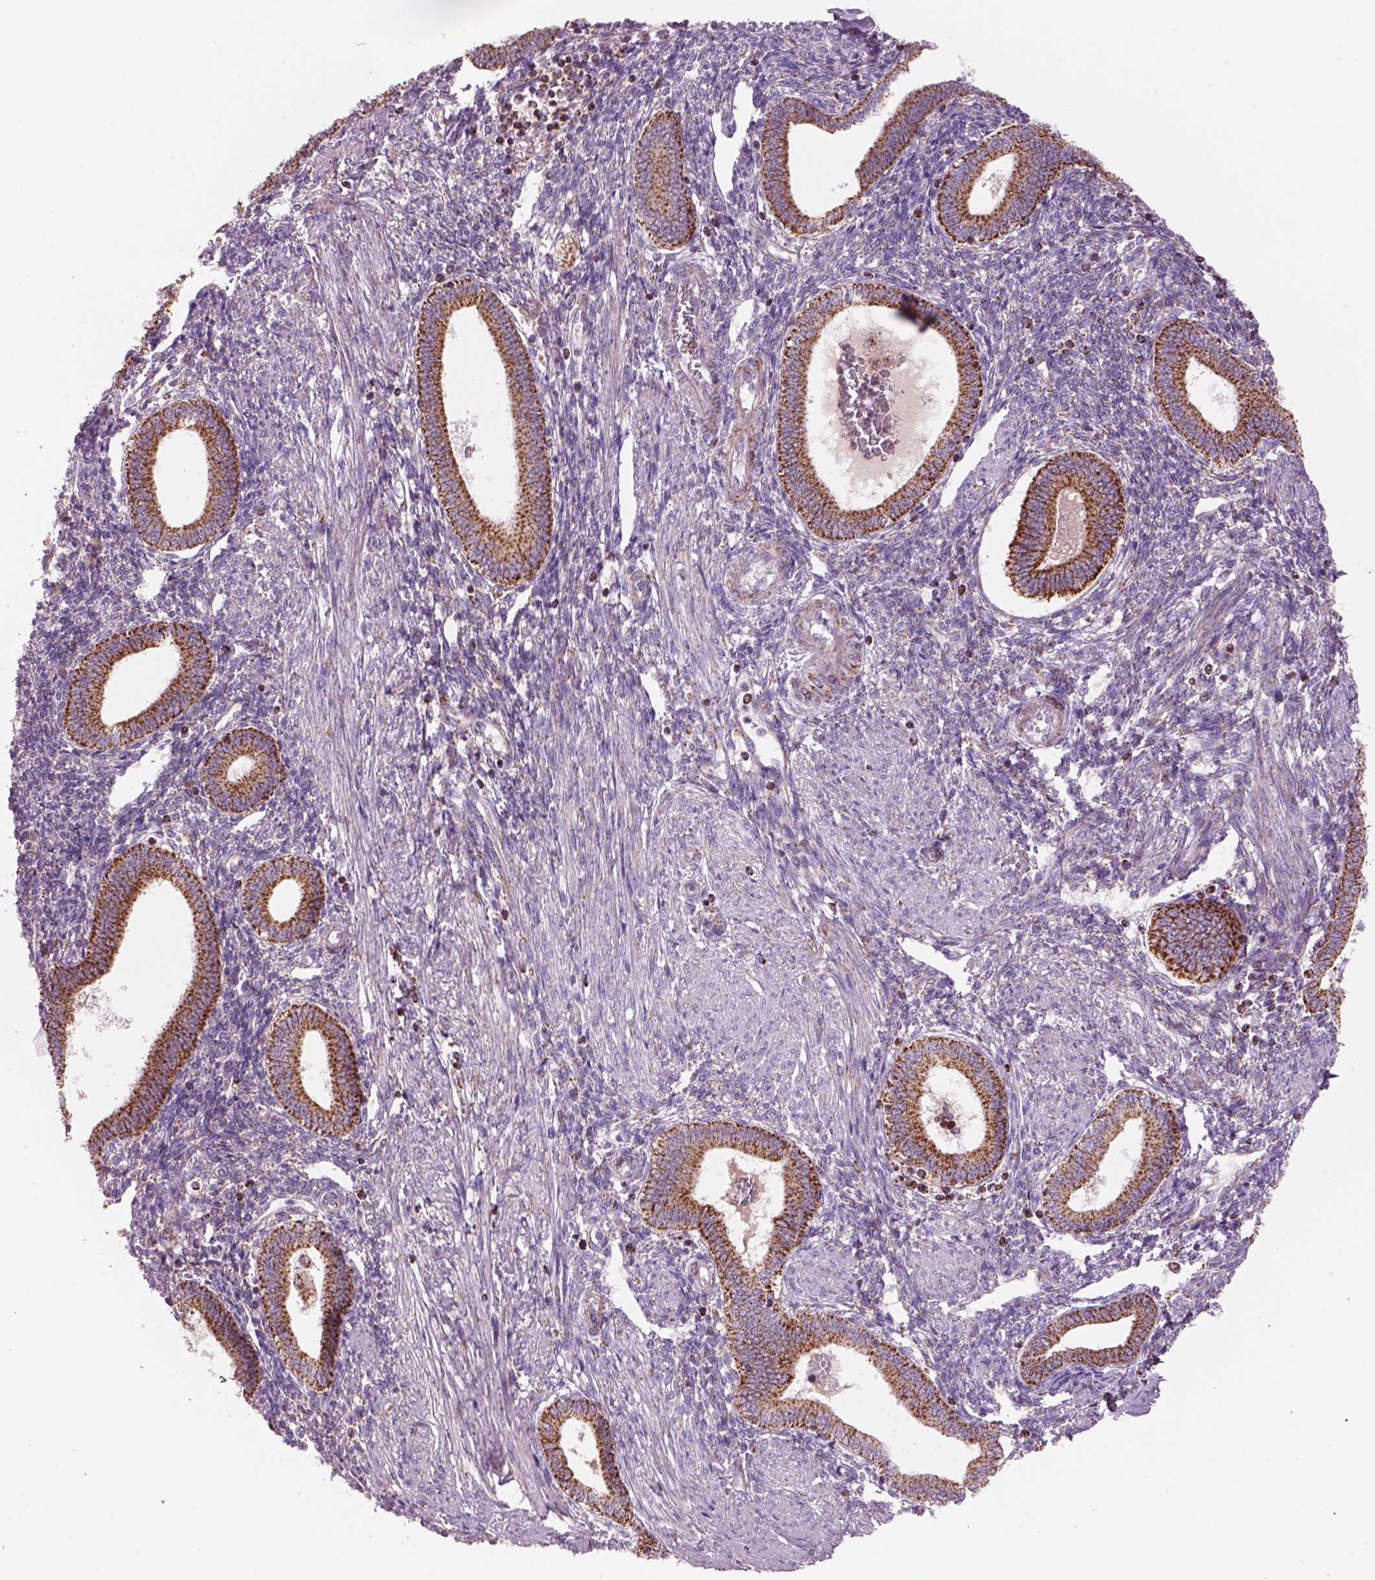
{"staining": {"intensity": "weak", "quantity": "25%-75%", "location": "cytoplasmic/membranous"}, "tissue": "endometrium", "cell_type": "Cells in endometrial stroma", "image_type": "normal", "snomed": [{"axis": "morphology", "description": "Normal tissue, NOS"}, {"axis": "topography", "description": "Endometrium"}], "caption": "Weak cytoplasmic/membranous positivity for a protein is seen in about 25%-75% of cells in endometrial stroma of normal endometrium using IHC.", "gene": "SLC25A24", "patient": {"sex": "female", "age": 42}}